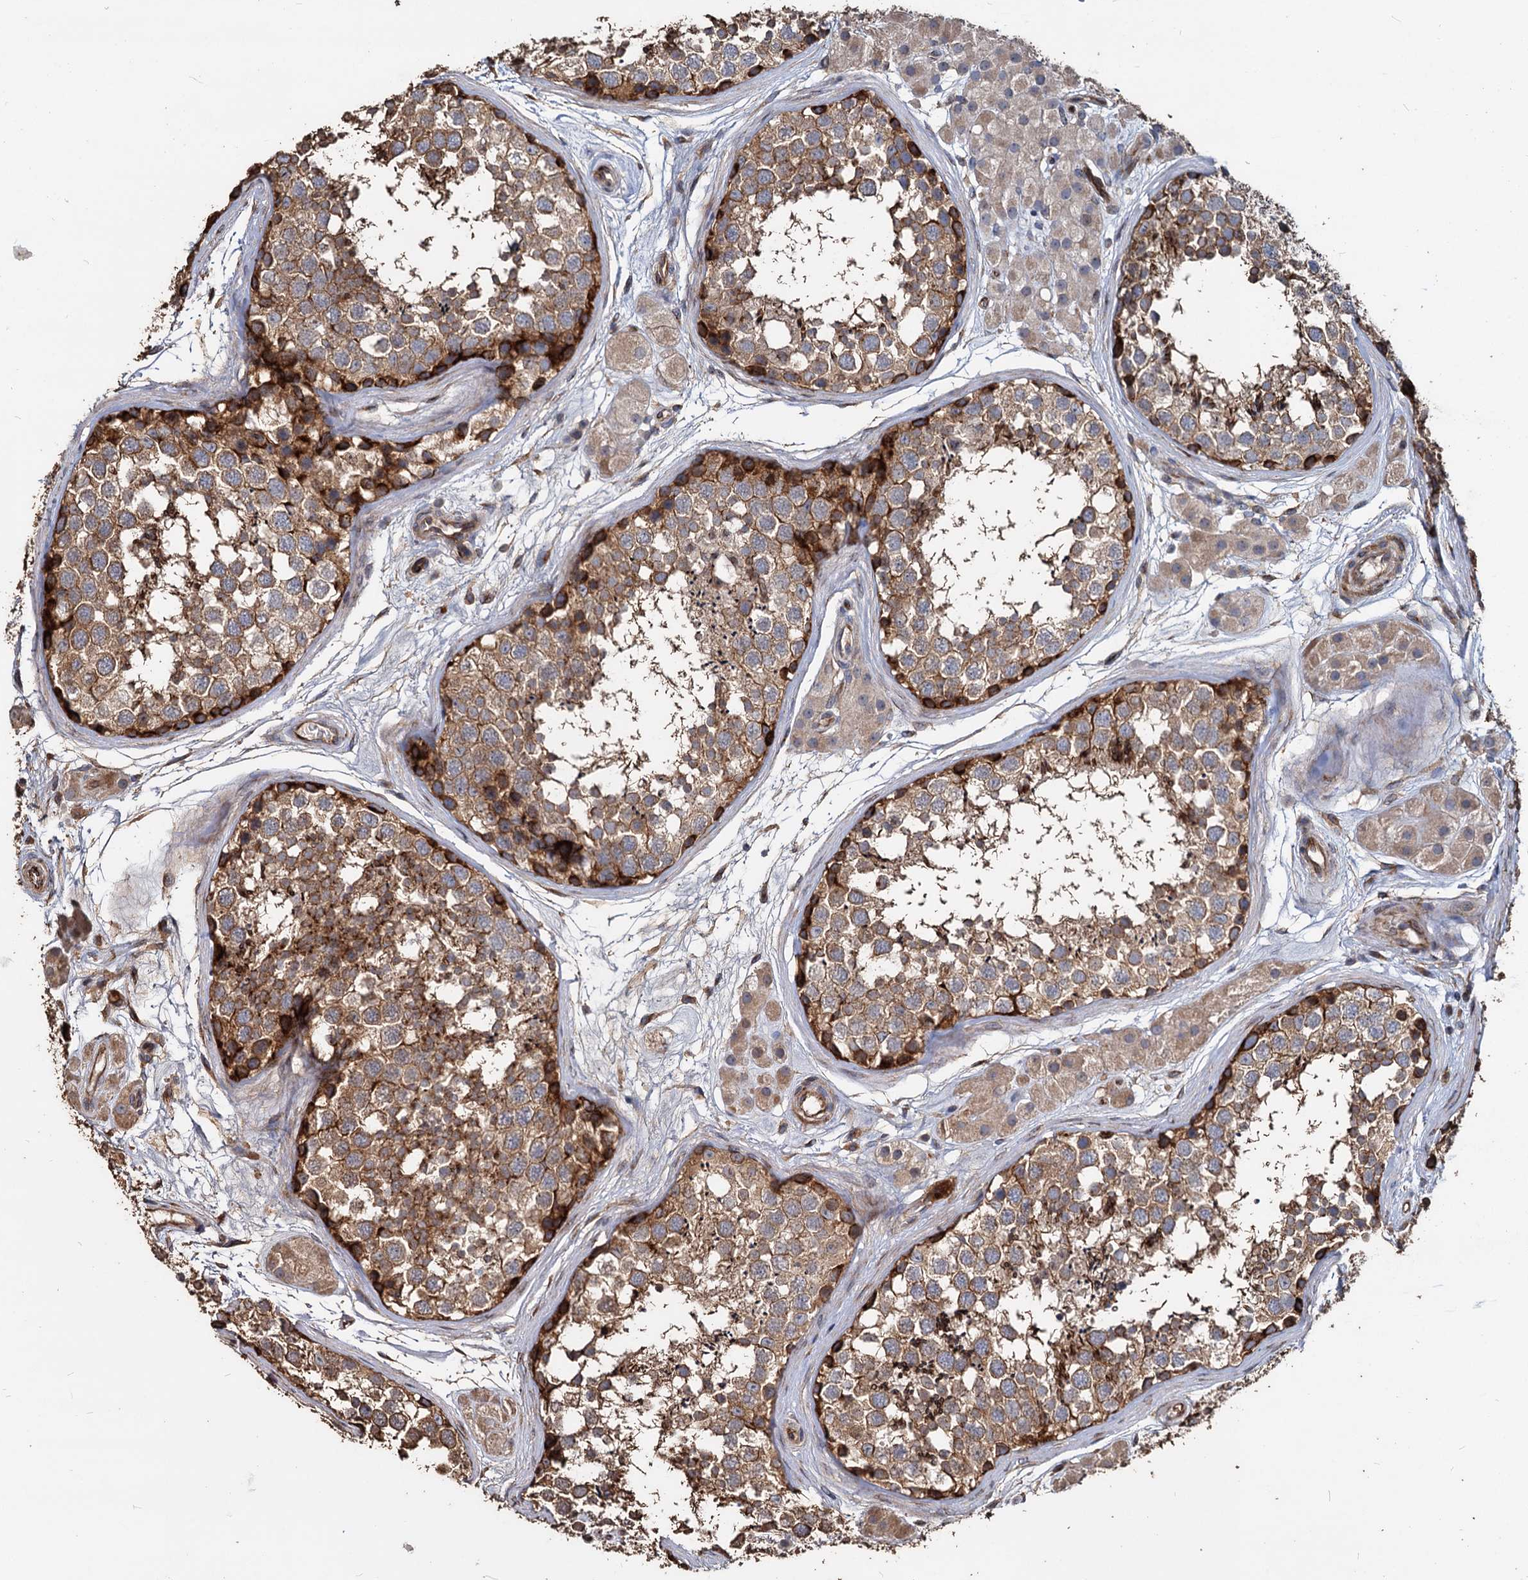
{"staining": {"intensity": "strong", "quantity": "<25%", "location": "cytoplasmic/membranous"}, "tissue": "testis", "cell_type": "Cells in seminiferous ducts", "image_type": "normal", "snomed": [{"axis": "morphology", "description": "Normal tissue, NOS"}, {"axis": "topography", "description": "Testis"}], "caption": "This histopathology image shows immunohistochemistry staining of unremarkable testis, with medium strong cytoplasmic/membranous expression in approximately <25% of cells in seminiferous ducts.", "gene": "DEPDC4", "patient": {"sex": "male", "age": 56}}